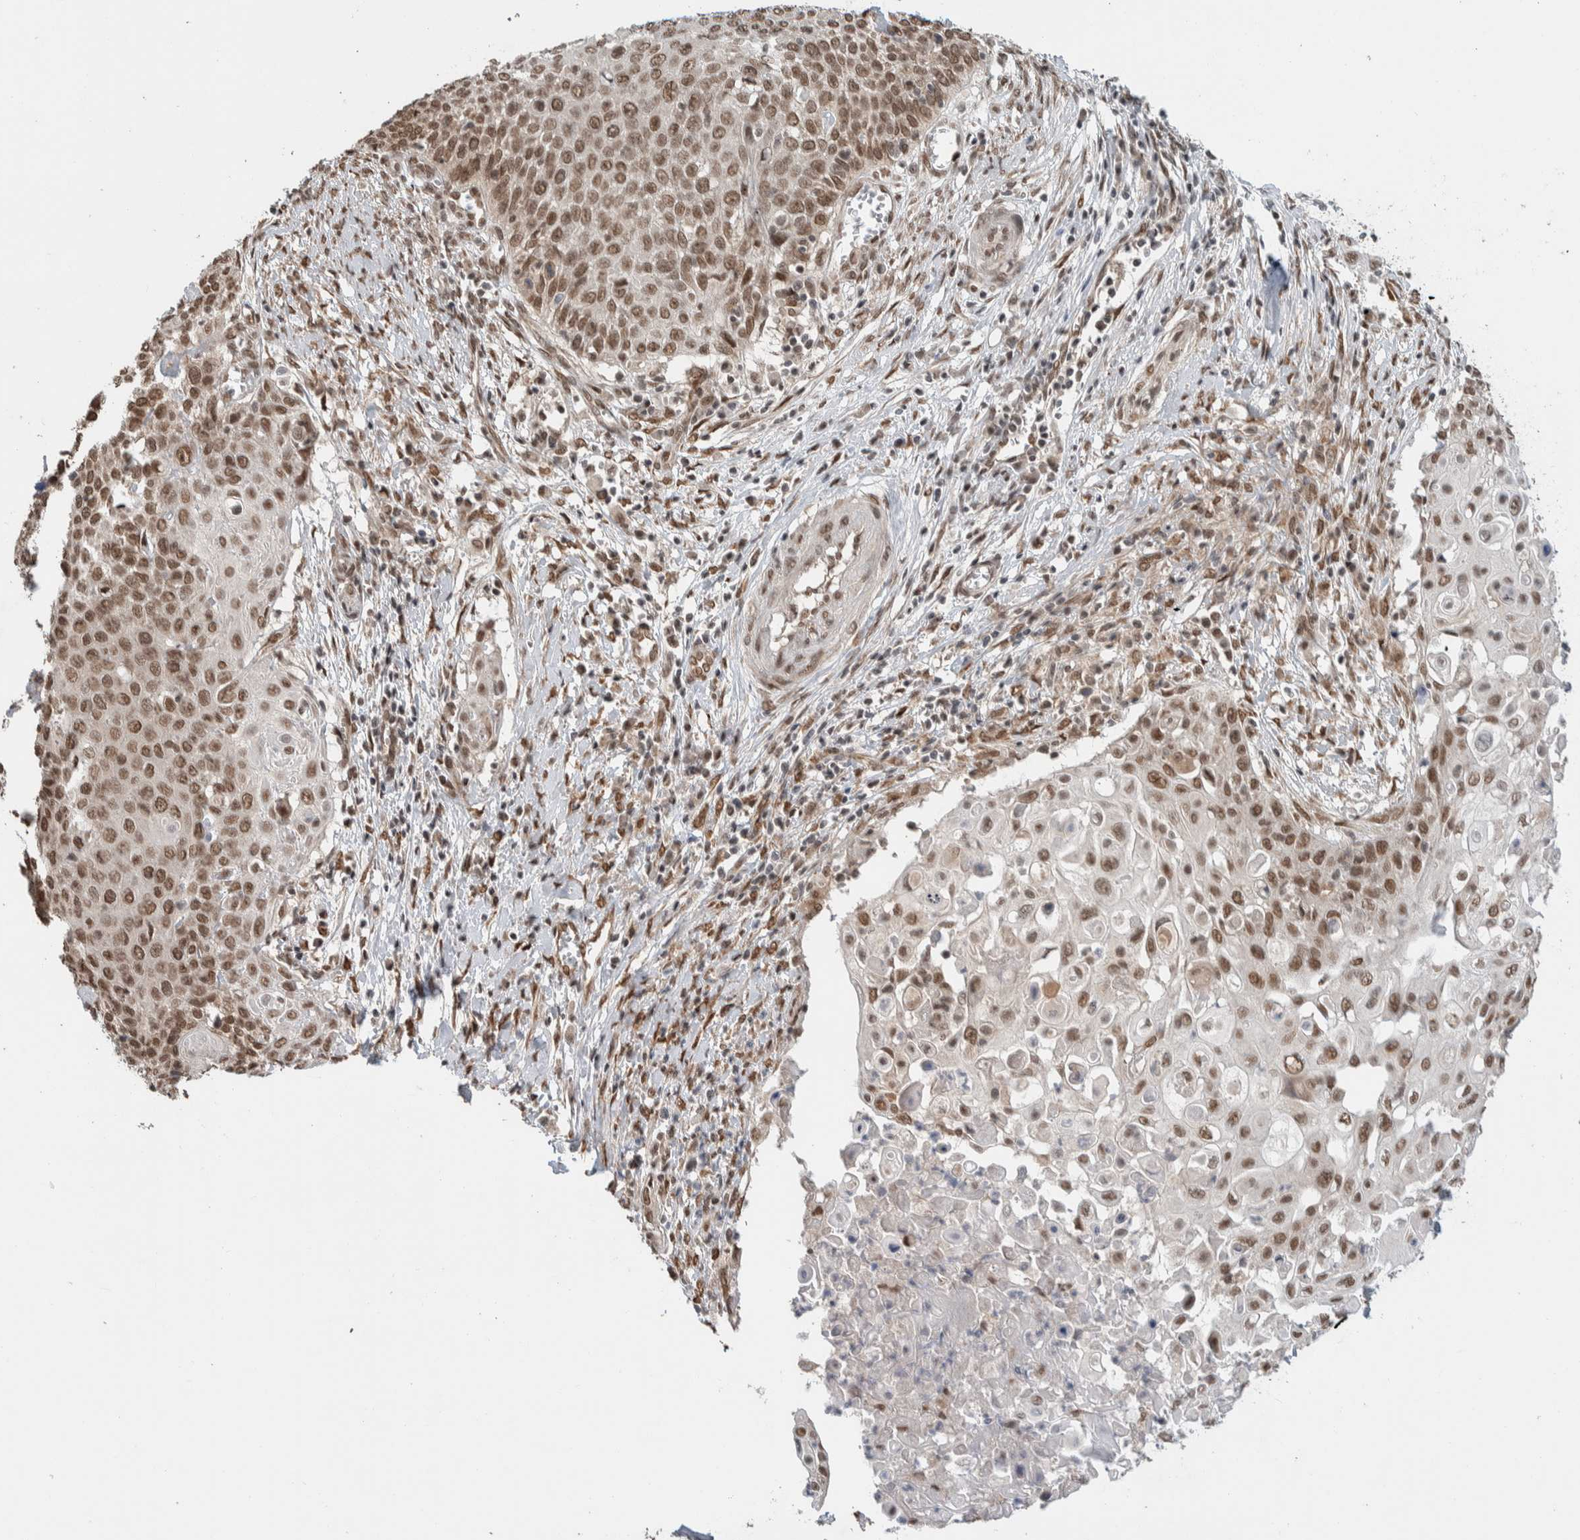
{"staining": {"intensity": "moderate", "quantity": ">75%", "location": "nuclear"}, "tissue": "cervical cancer", "cell_type": "Tumor cells", "image_type": "cancer", "snomed": [{"axis": "morphology", "description": "Squamous cell carcinoma, NOS"}, {"axis": "topography", "description": "Cervix"}], "caption": "Cervical cancer stained with a protein marker shows moderate staining in tumor cells.", "gene": "TNRC18", "patient": {"sex": "female", "age": 39}}